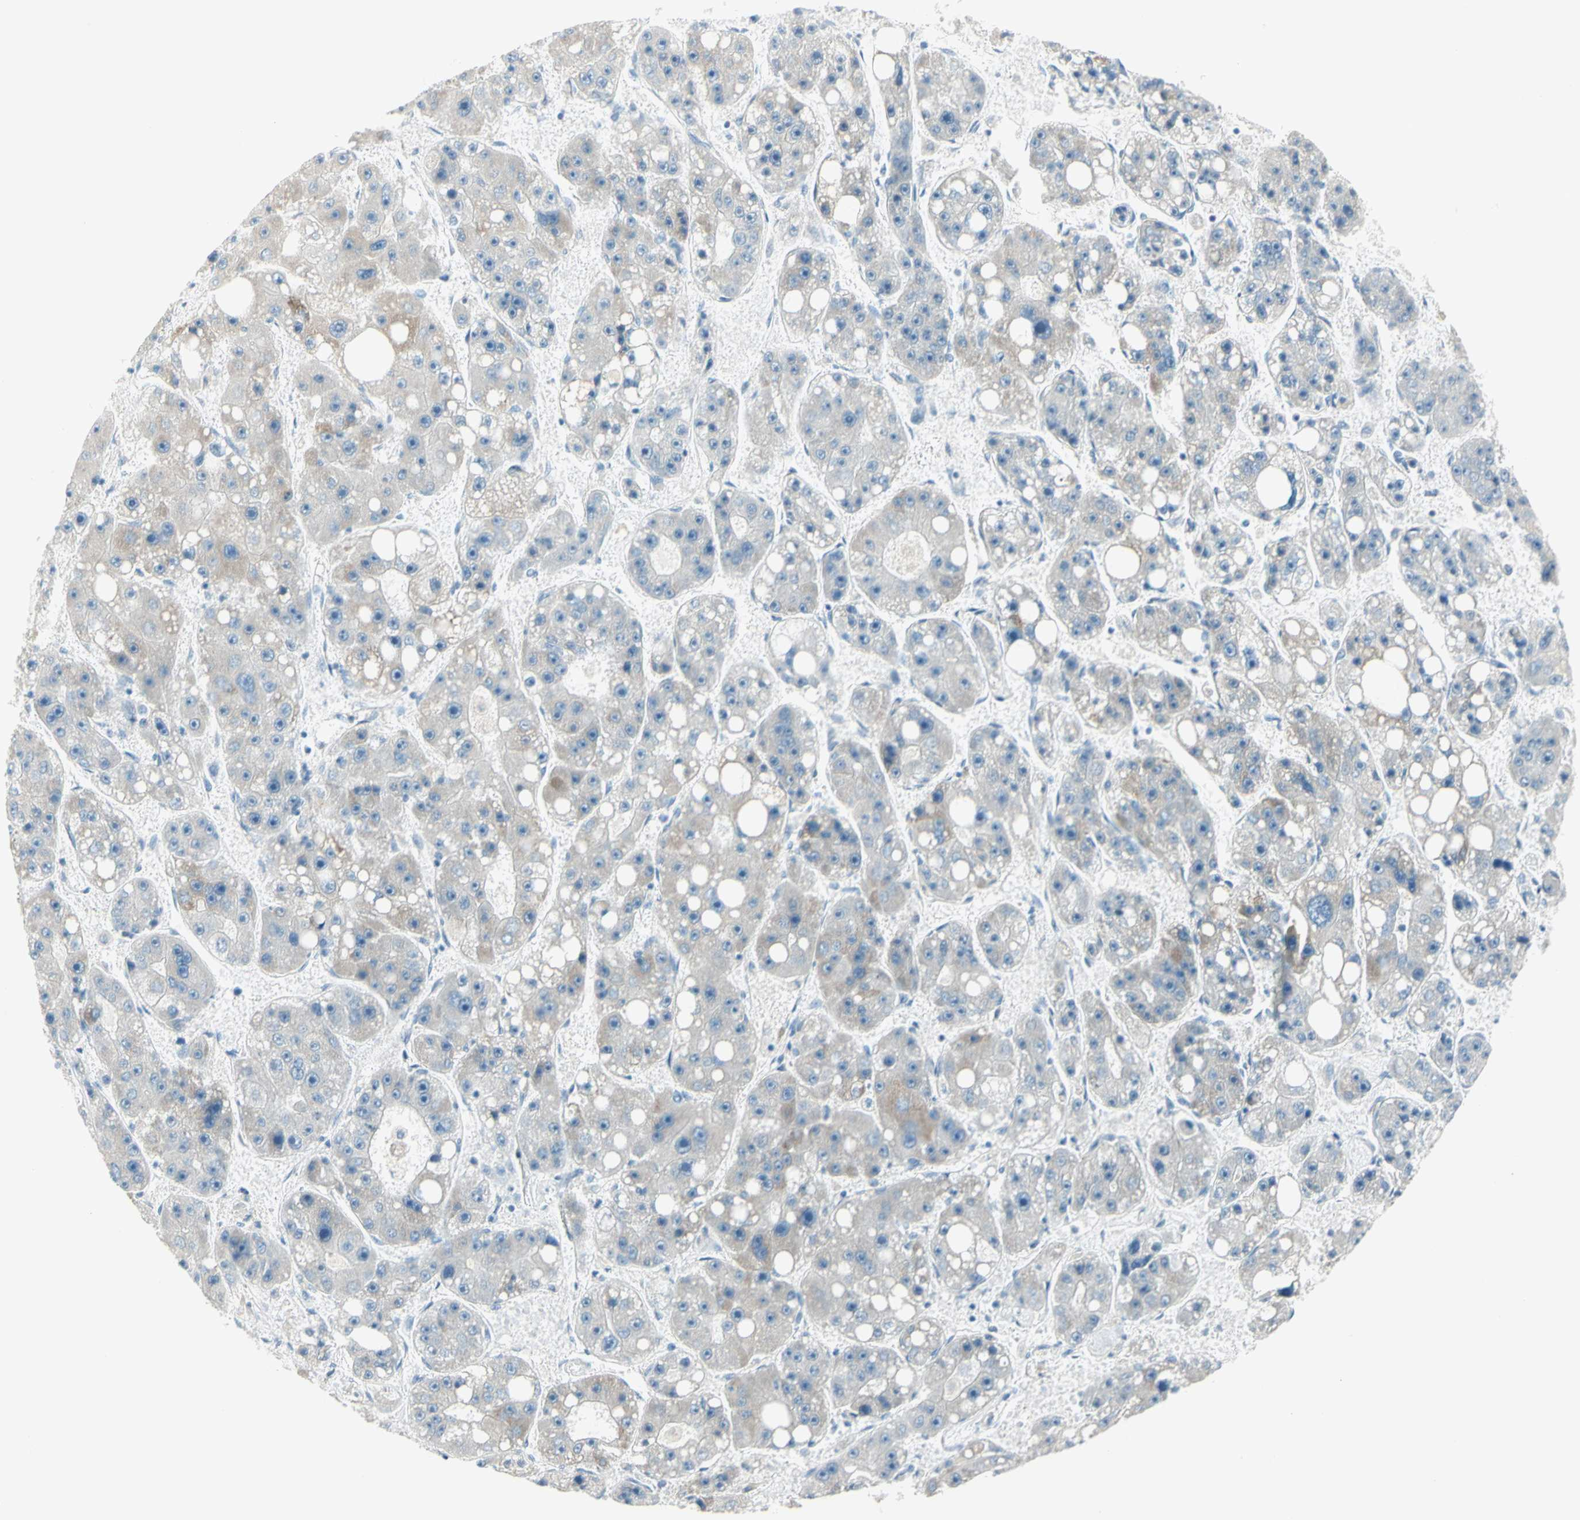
{"staining": {"intensity": "moderate", "quantity": "25%-75%", "location": "cytoplasmic/membranous"}, "tissue": "liver cancer", "cell_type": "Tumor cells", "image_type": "cancer", "snomed": [{"axis": "morphology", "description": "Carcinoma, Hepatocellular, NOS"}, {"axis": "topography", "description": "Liver"}], "caption": "Liver hepatocellular carcinoma was stained to show a protein in brown. There is medium levels of moderate cytoplasmic/membranous positivity in approximately 25%-75% of tumor cells.", "gene": "SLC6A15", "patient": {"sex": "female", "age": 61}}